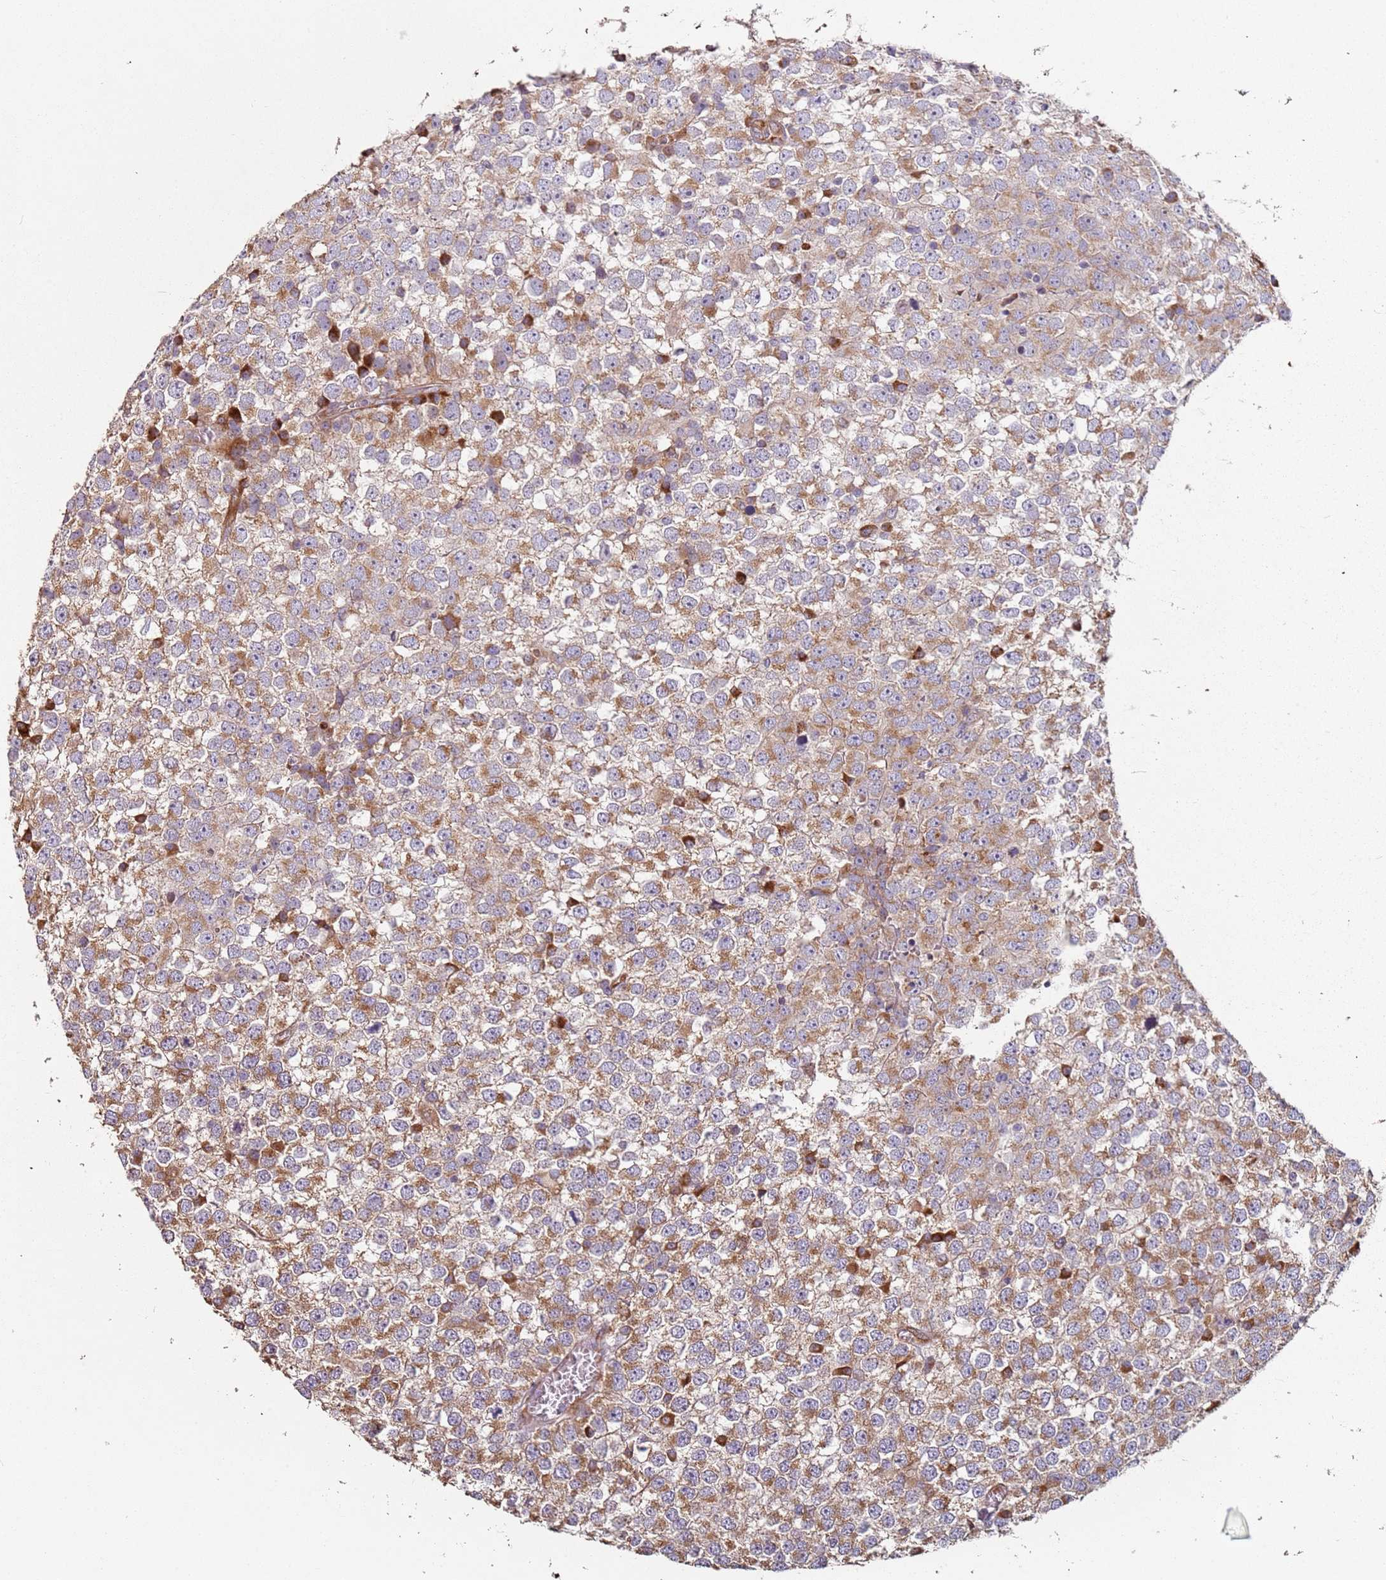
{"staining": {"intensity": "moderate", "quantity": ">75%", "location": "cytoplasmic/membranous"}, "tissue": "testis cancer", "cell_type": "Tumor cells", "image_type": "cancer", "snomed": [{"axis": "morphology", "description": "Seminoma, NOS"}, {"axis": "topography", "description": "Testis"}], "caption": "Immunohistochemical staining of testis seminoma reveals medium levels of moderate cytoplasmic/membranous staining in about >75% of tumor cells. Nuclei are stained in blue.", "gene": "ARFRP1", "patient": {"sex": "male", "age": 65}}